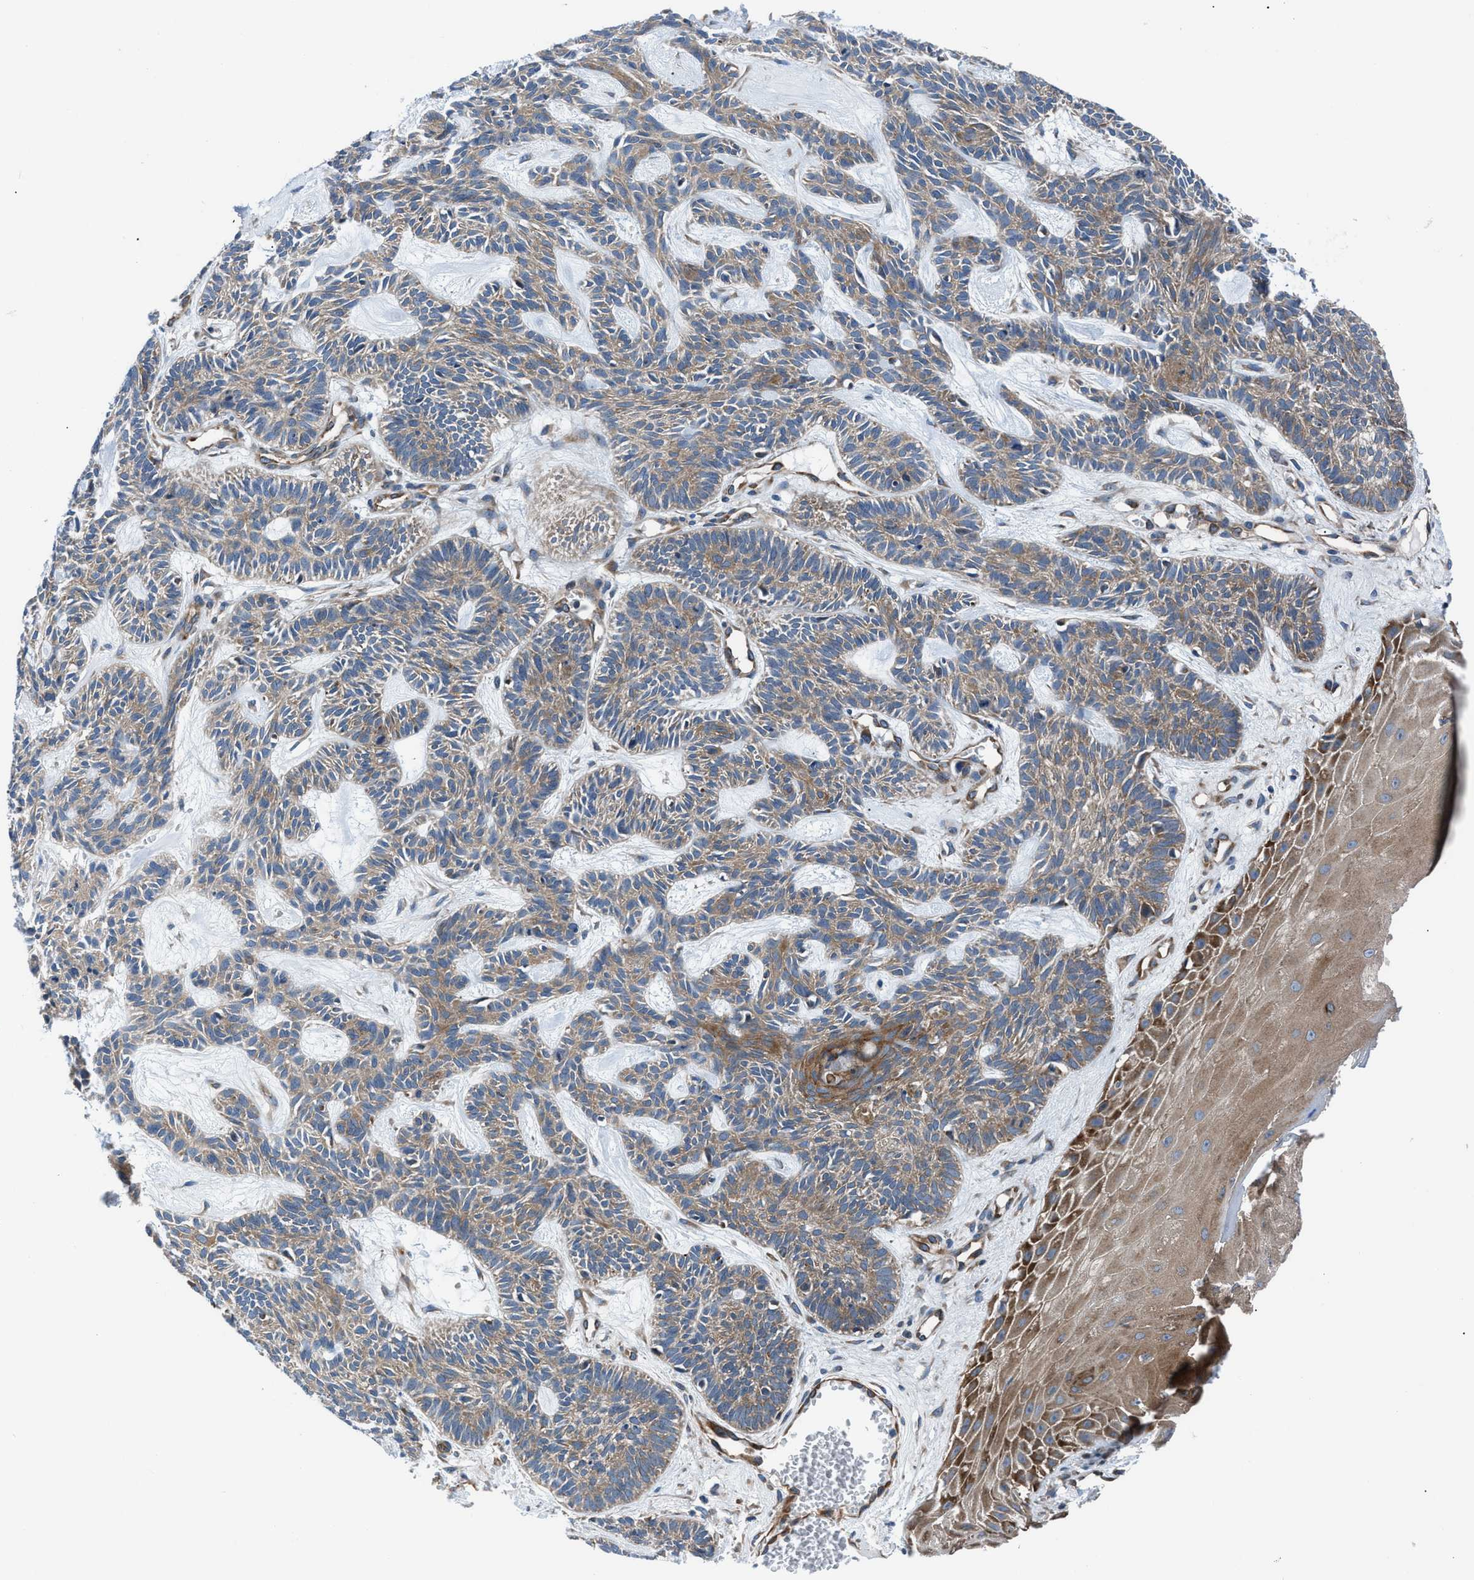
{"staining": {"intensity": "moderate", "quantity": ">75%", "location": "cytoplasmic/membranous"}, "tissue": "skin cancer", "cell_type": "Tumor cells", "image_type": "cancer", "snomed": [{"axis": "morphology", "description": "Basal cell carcinoma"}, {"axis": "topography", "description": "Skin"}], "caption": "A high-resolution micrograph shows immunohistochemistry staining of basal cell carcinoma (skin), which reveals moderate cytoplasmic/membranous positivity in approximately >75% of tumor cells.", "gene": "TRIP4", "patient": {"sex": "male", "age": 67}}